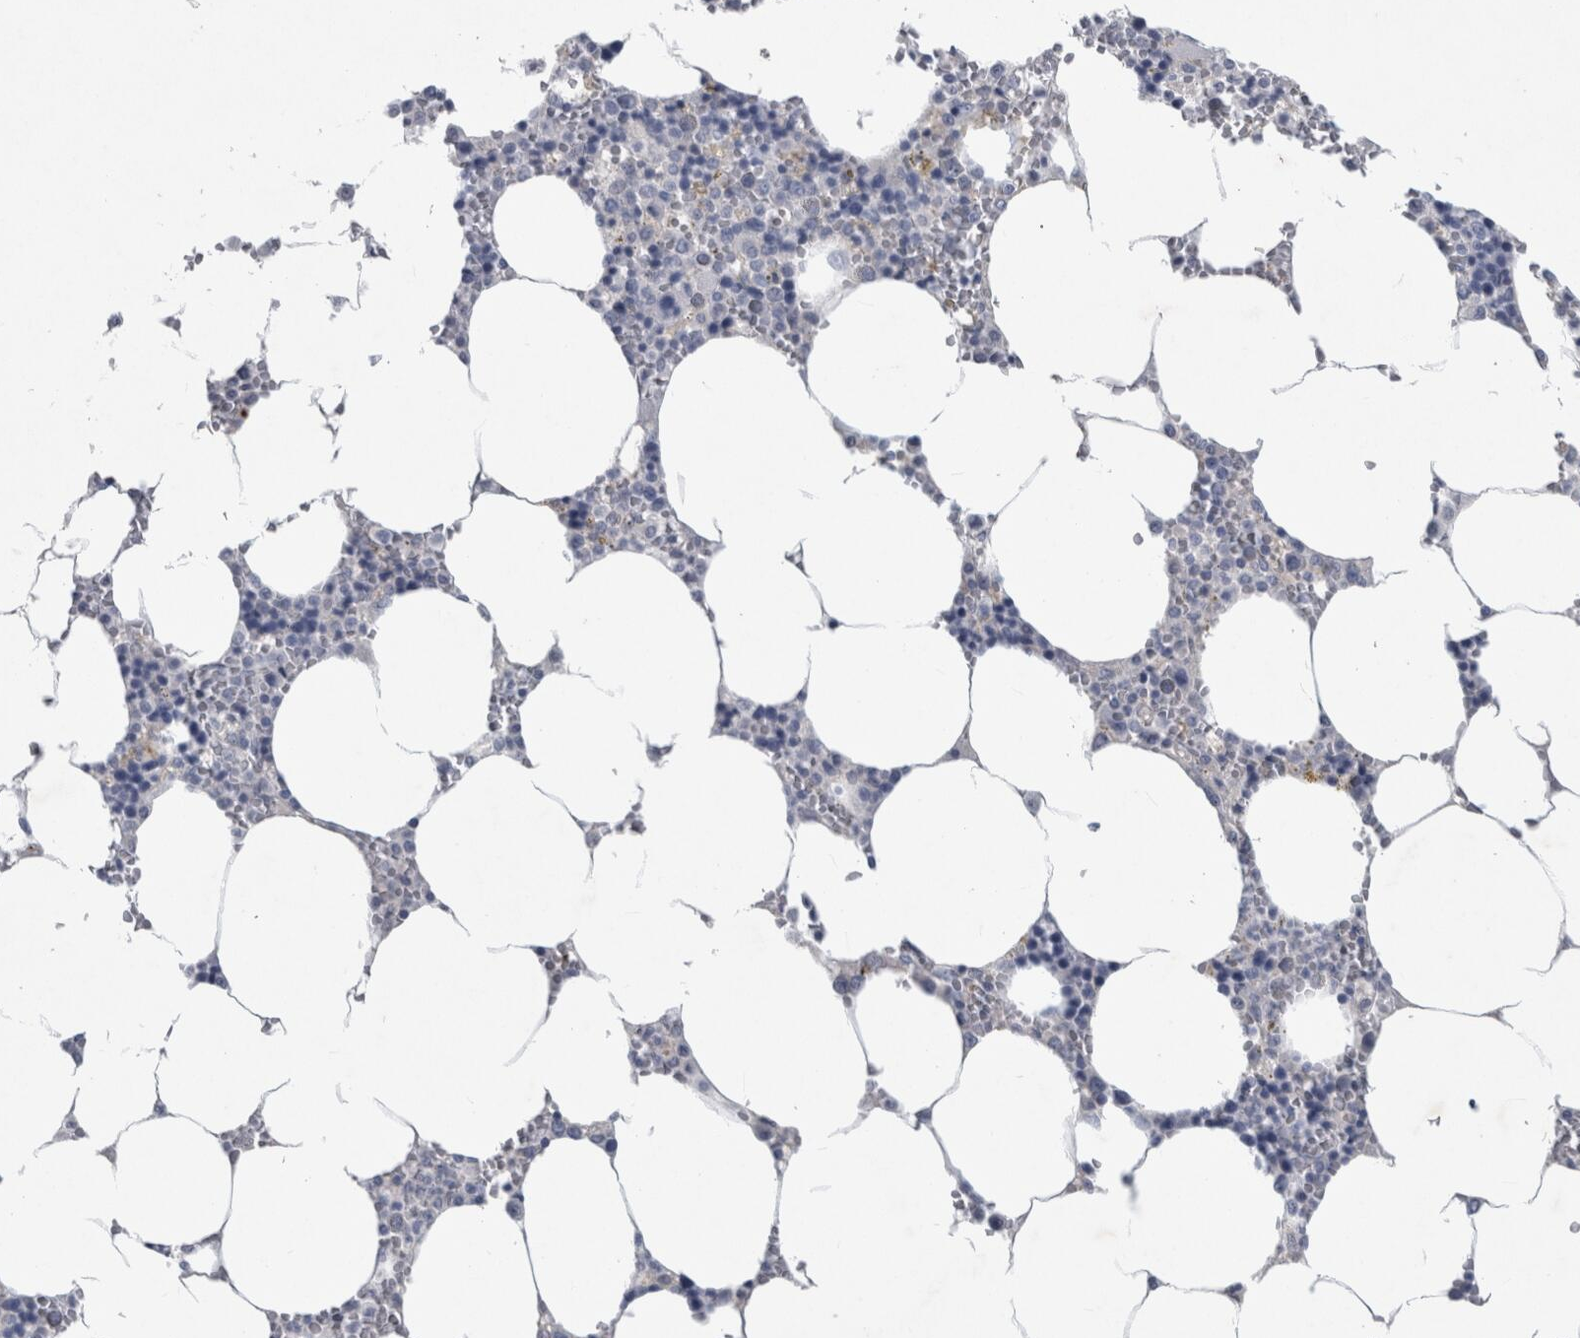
{"staining": {"intensity": "negative", "quantity": "none", "location": "none"}, "tissue": "bone marrow", "cell_type": "Hematopoietic cells", "image_type": "normal", "snomed": [{"axis": "morphology", "description": "Normal tissue, NOS"}, {"axis": "topography", "description": "Bone marrow"}], "caption": "This histopathology image is of unremarkable bone marrow stained with IHC to label a protein in brown with the nuclei are counter-stained blue. There is no expression in hematopoietic cells. (IHC, brightfield microscopy, high magnification).", "gene": "FAM83H", "patient": {"sex": "male", "age": 70}}